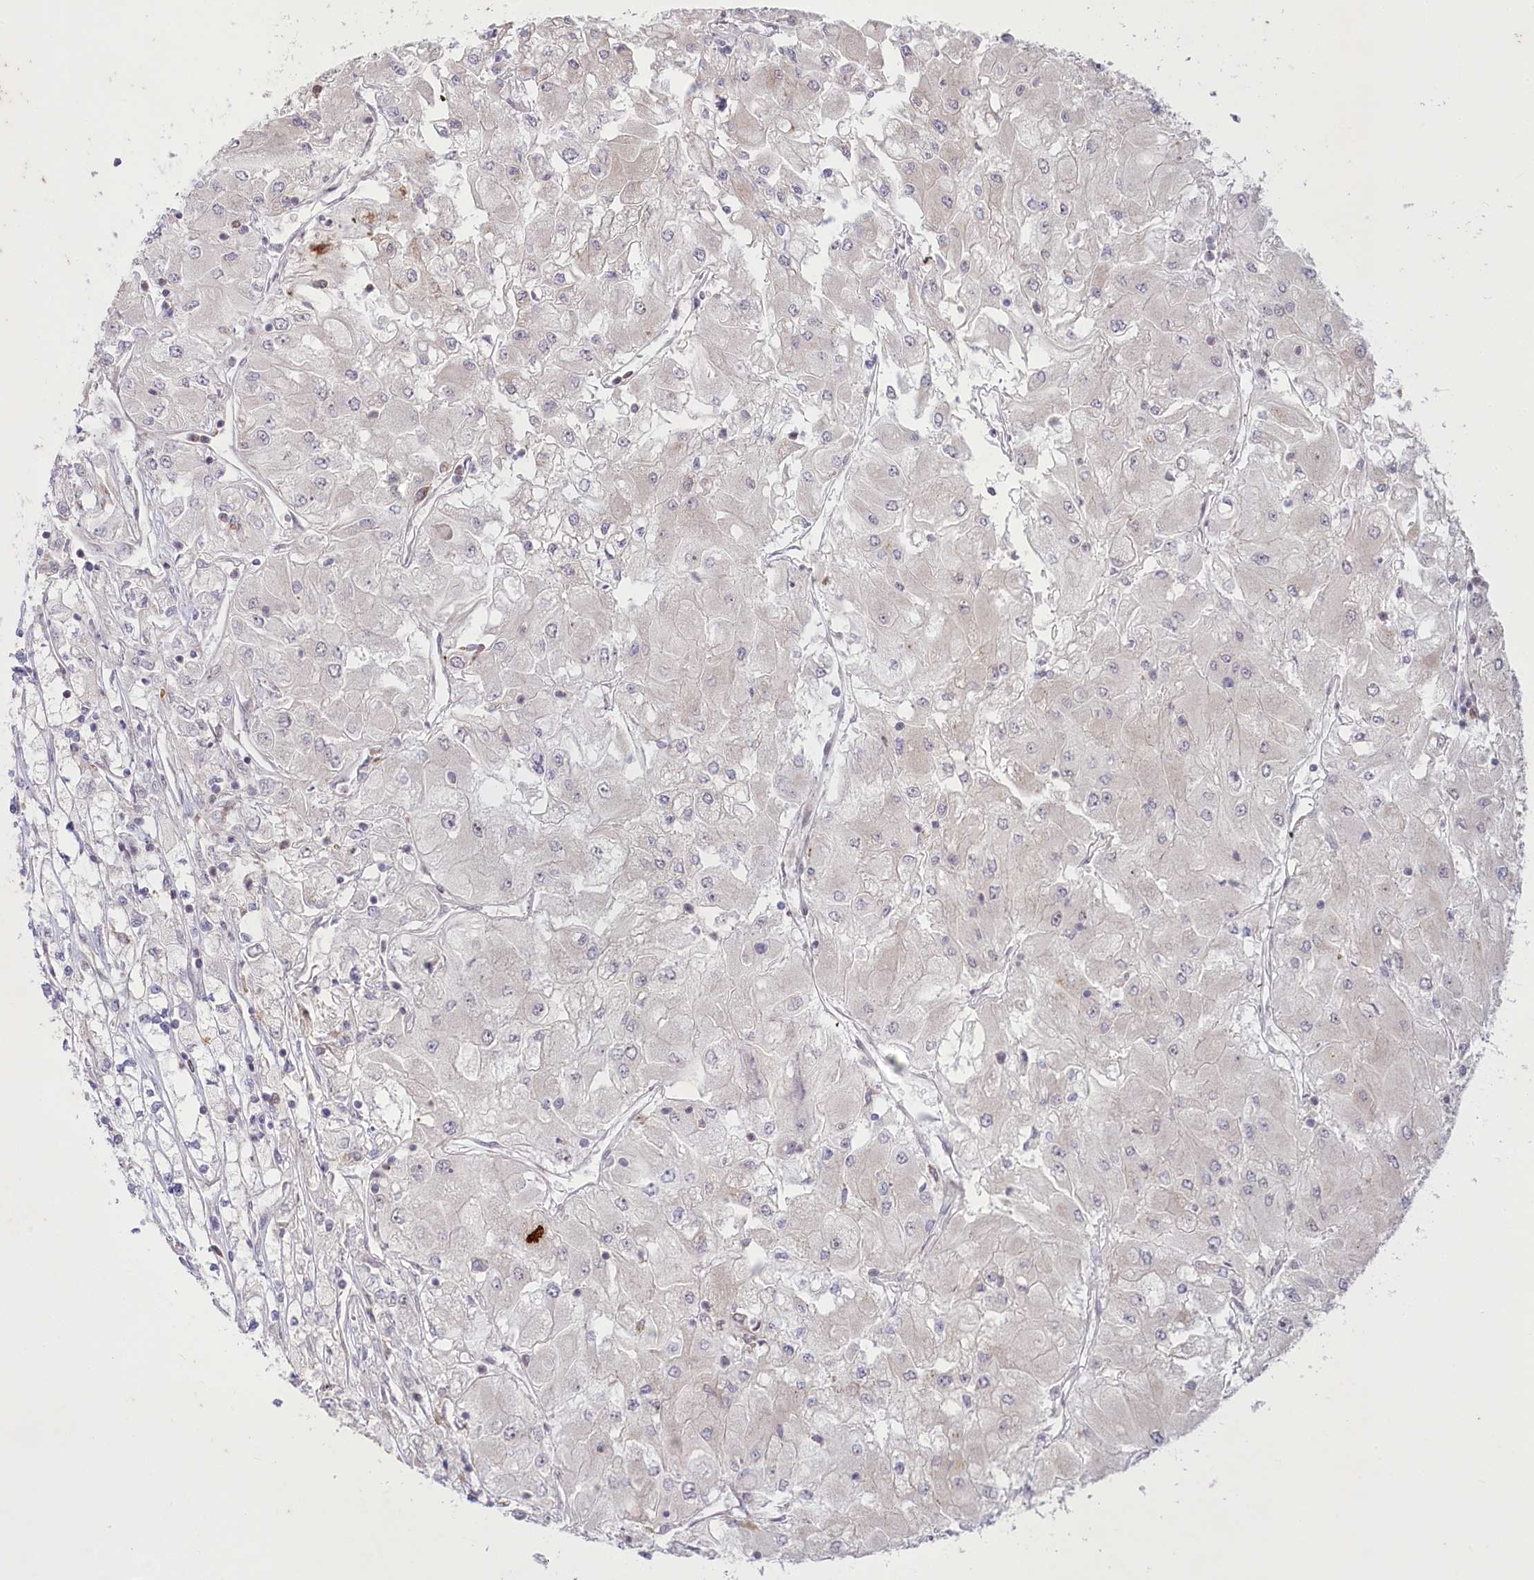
{"staining": {"intensity": "negative", "quantity": "none", "location": "none"}, "tissue": "renal cancer", "cell_type": "Tumor cells", "image_type": "cancer", "snomed": [{"axis": "morphology", "description": "Adenocarcinoma, NOS"}, {"axis": "topography", "description": "Kidney"}], "caption": "DAB (3,3'-diaminobenzidine) immunohistochemical staining of renal cancer (adenocarcinoma) exhibits no significant positivity in tumor cells. Brightfield microscopy of IHC stained with DAB (brown) and hematoxylin (blue), captured at high magnification.", "gene": "MTG1", "patient": {"sex": "male", "age": 80}}